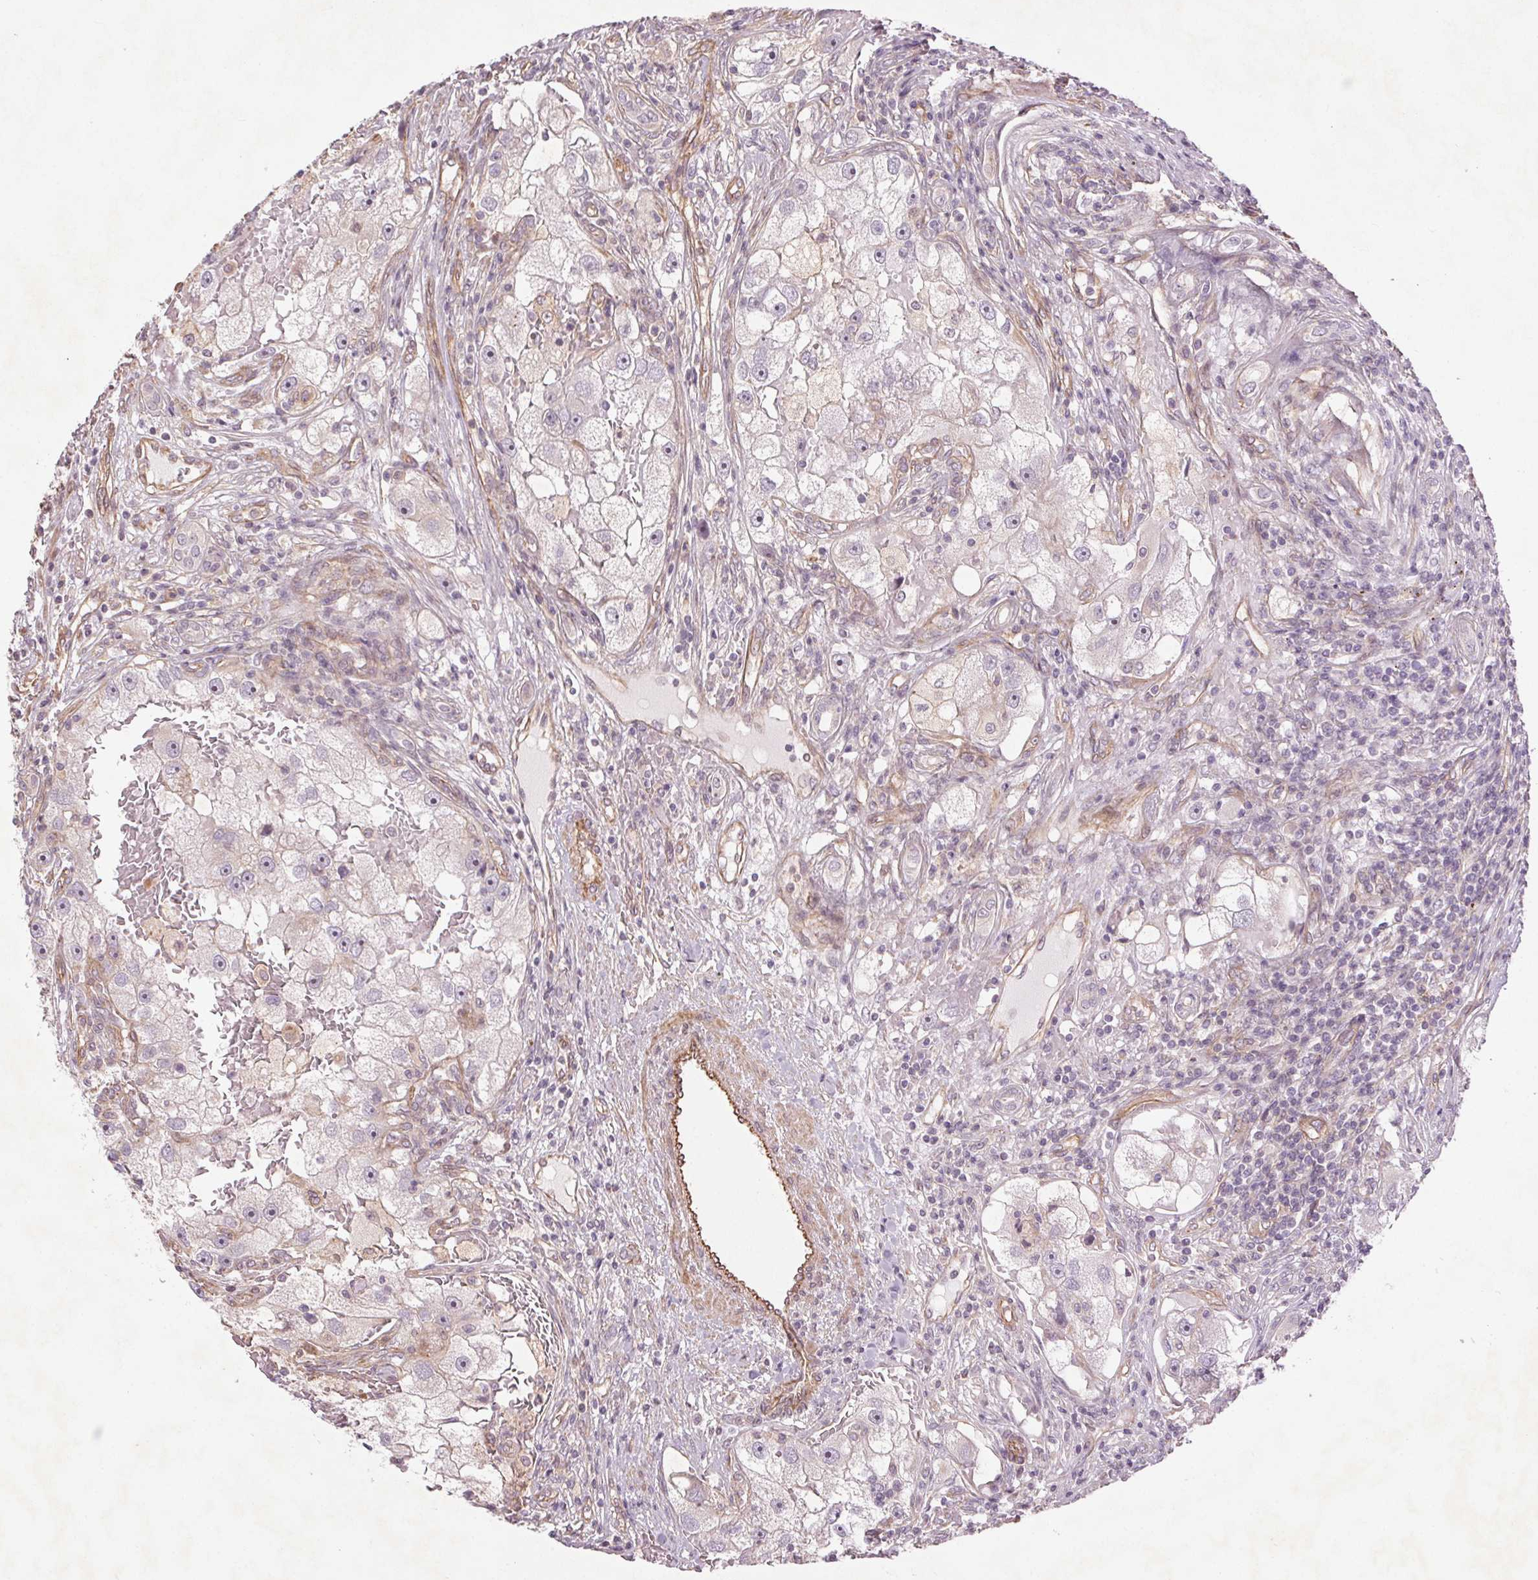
{"staining": {"intensity": "negative", "quantity": "none", "location": "none"}, "tissue": "renal cancer", "cell_type": "Tumor cells", "image_type": "cancer", "snomed": [{"axis": "morphology", "description": "Adenocarcinoma, NOS"}, {"axis": "topography", "description": "Kidney"}], "caption": "Human renal cancer (adenocarcinoma) stained for a protein using immunohistochemistry exhibits no positivity in tumor cells.", "gene": "CCSER1", "patient": {"sex": "male", "age": 63}}